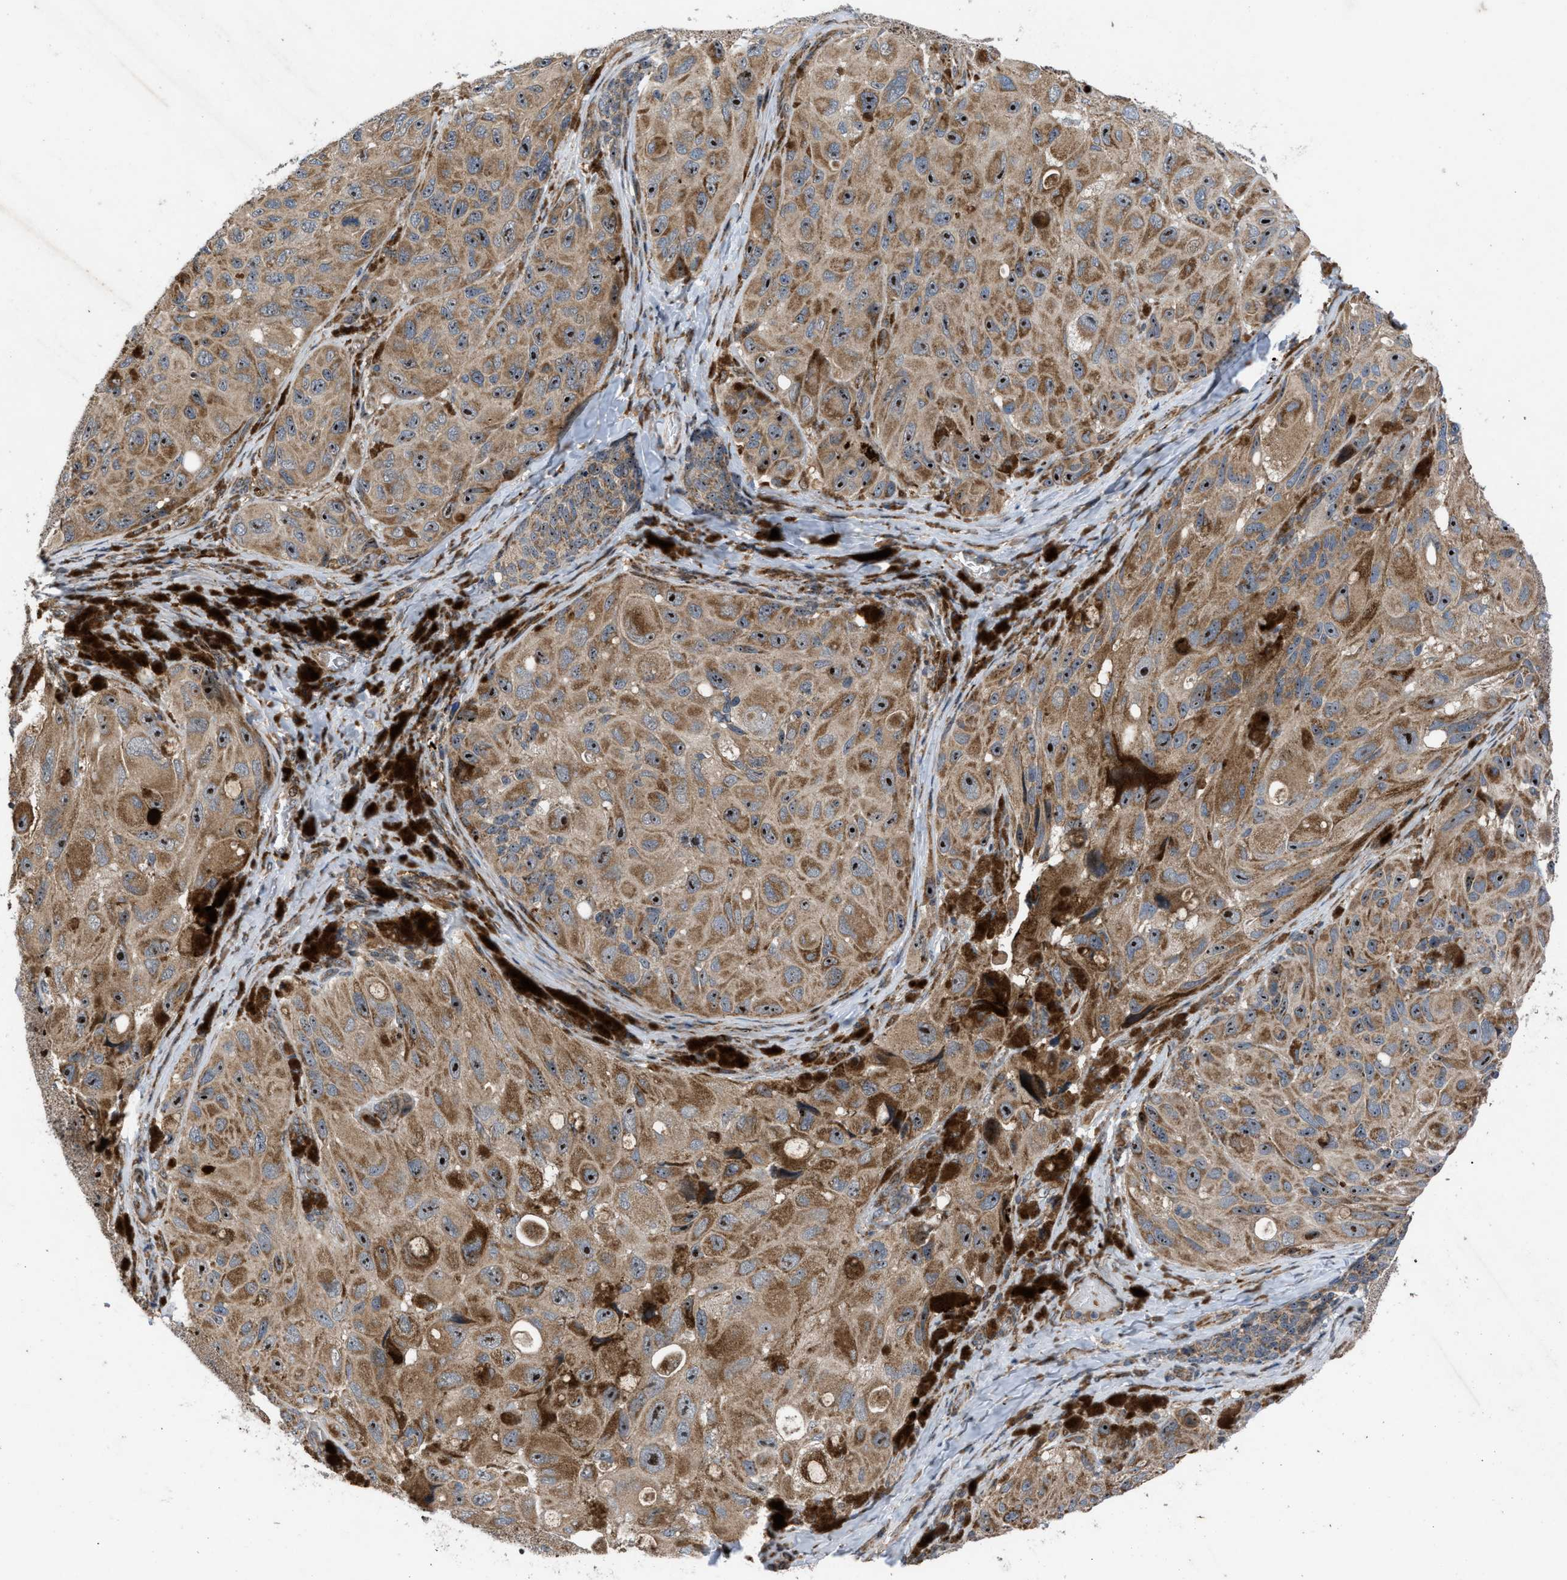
{"staining": {"intensity": "moderate", "quantity": ">75%", "location": "cytoplasmic/membranous"}, "tissue": "melanoma", "cell_type": "Tumor cells", "image_type": "cancer", "snomed": [{"axis": "morphology", "description": "Malignant melanoma, NOS"}, {"axis": "topography", "description": "Skin"}], "caption": "IHC histopathology image of neoplastic tissue: human melanoma stained using immunohistochemistry (IHC) reveals medium levels of moderate protein expression localized specifically in the cytoplasmic/membranous of tumor cells, appearing as a cytoplasmic/membranous brown color.", "gene": "AP3M2", "patient": {"sex": "female", "age": 73}}